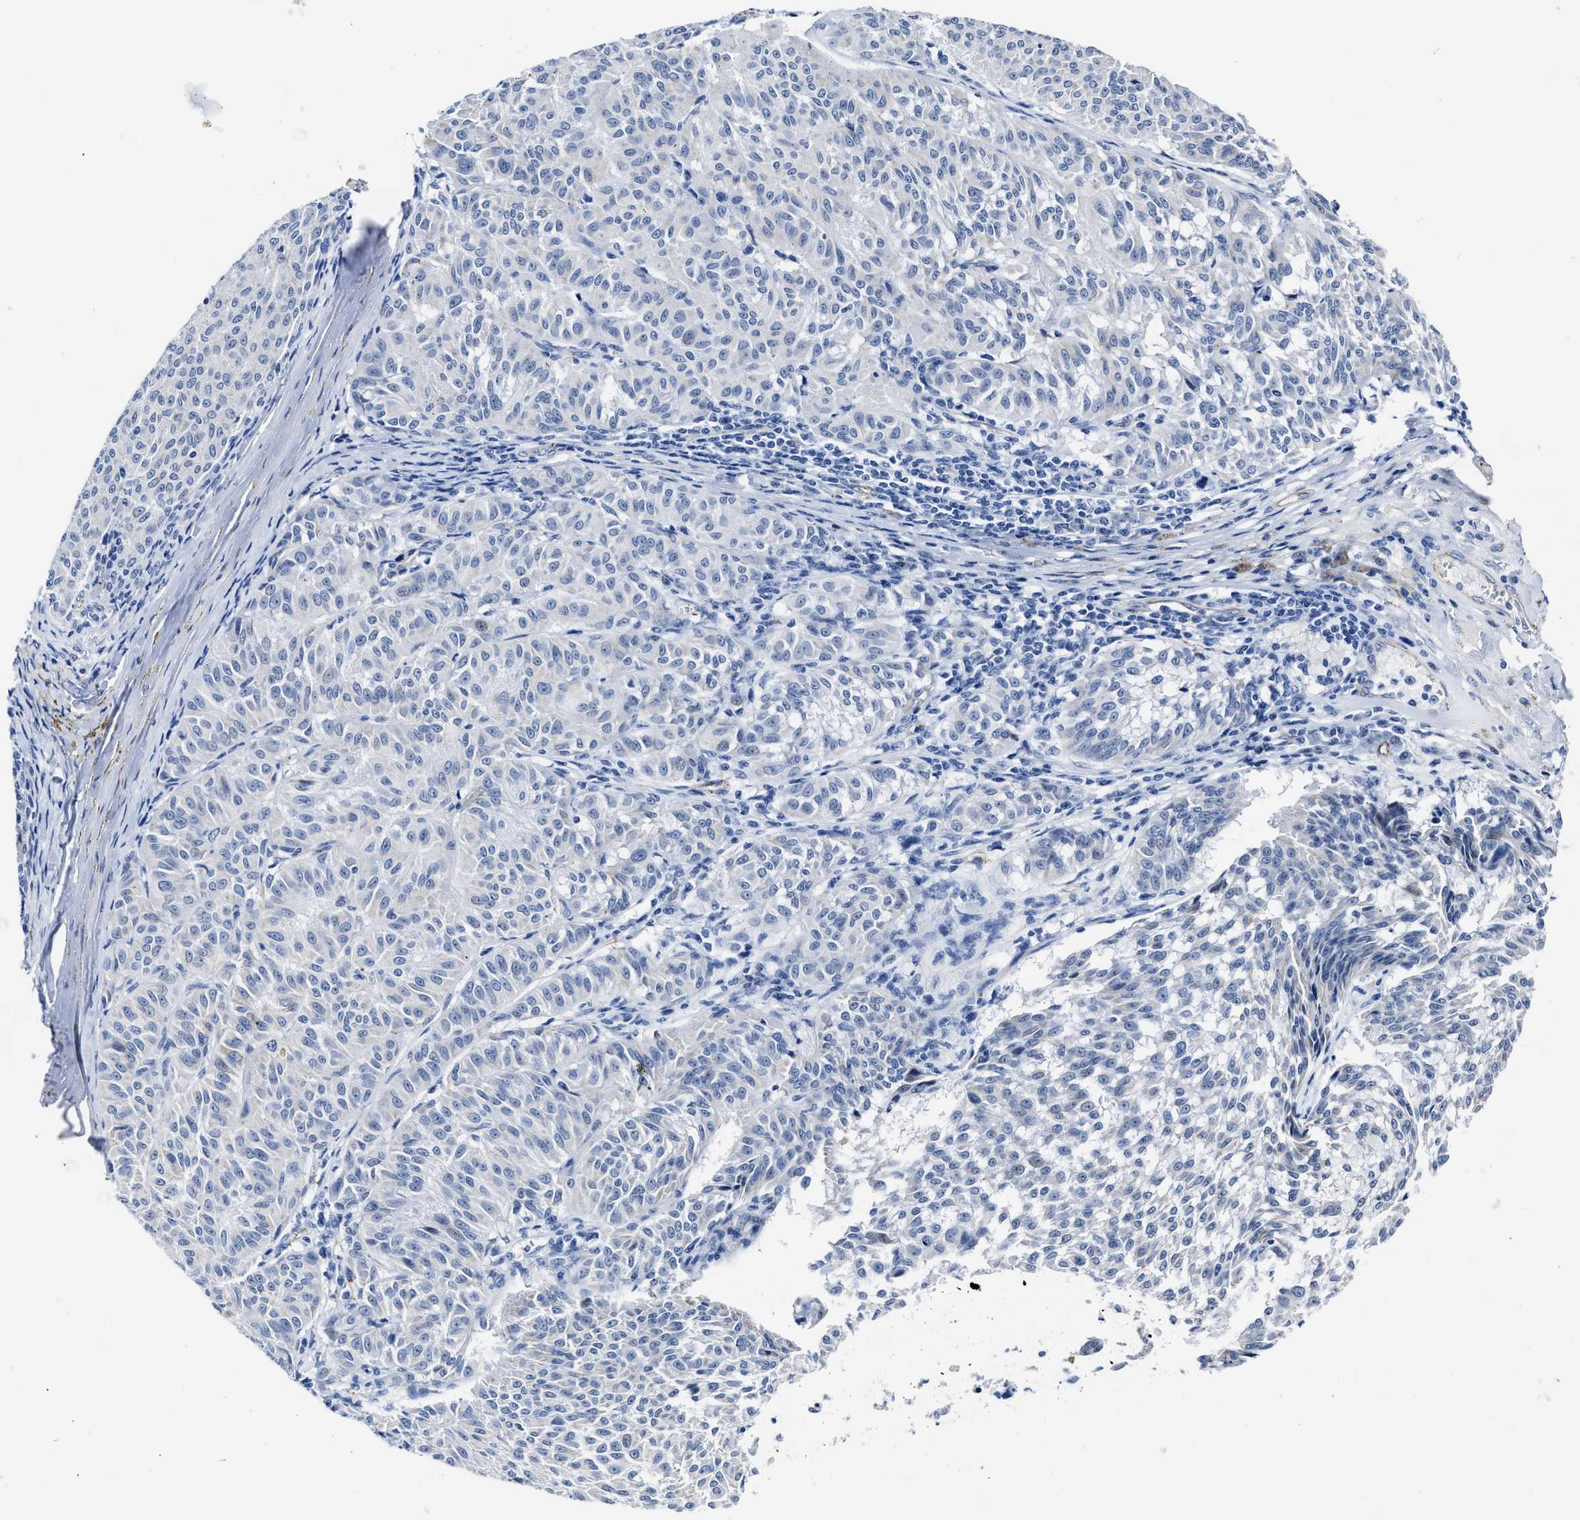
{"staining": {"intensity": "negative", "quantity": "none", "location": "none"}, "tissue": "melanoma", "cell_type": "Tumor cells", "image_type": "cancer", "snomed": [{"axis": "morphology", "description": "Malignant melanoma, NOS"}, {"axis": "topography", "description": "Skin"}], "caption": "Immunohistochemical staining of human malignant melanoma demonstrates no significant staining in tumor cells. Brightfield microscopy of immunohistochemistry (IHC) stained with DAB (3,3'-diaminobenzidine) (brown) and hematoxylin (blue), captured at high magnification.", "gene": "KCNMB3", "patient": {"sex": "female", "age": 72}}